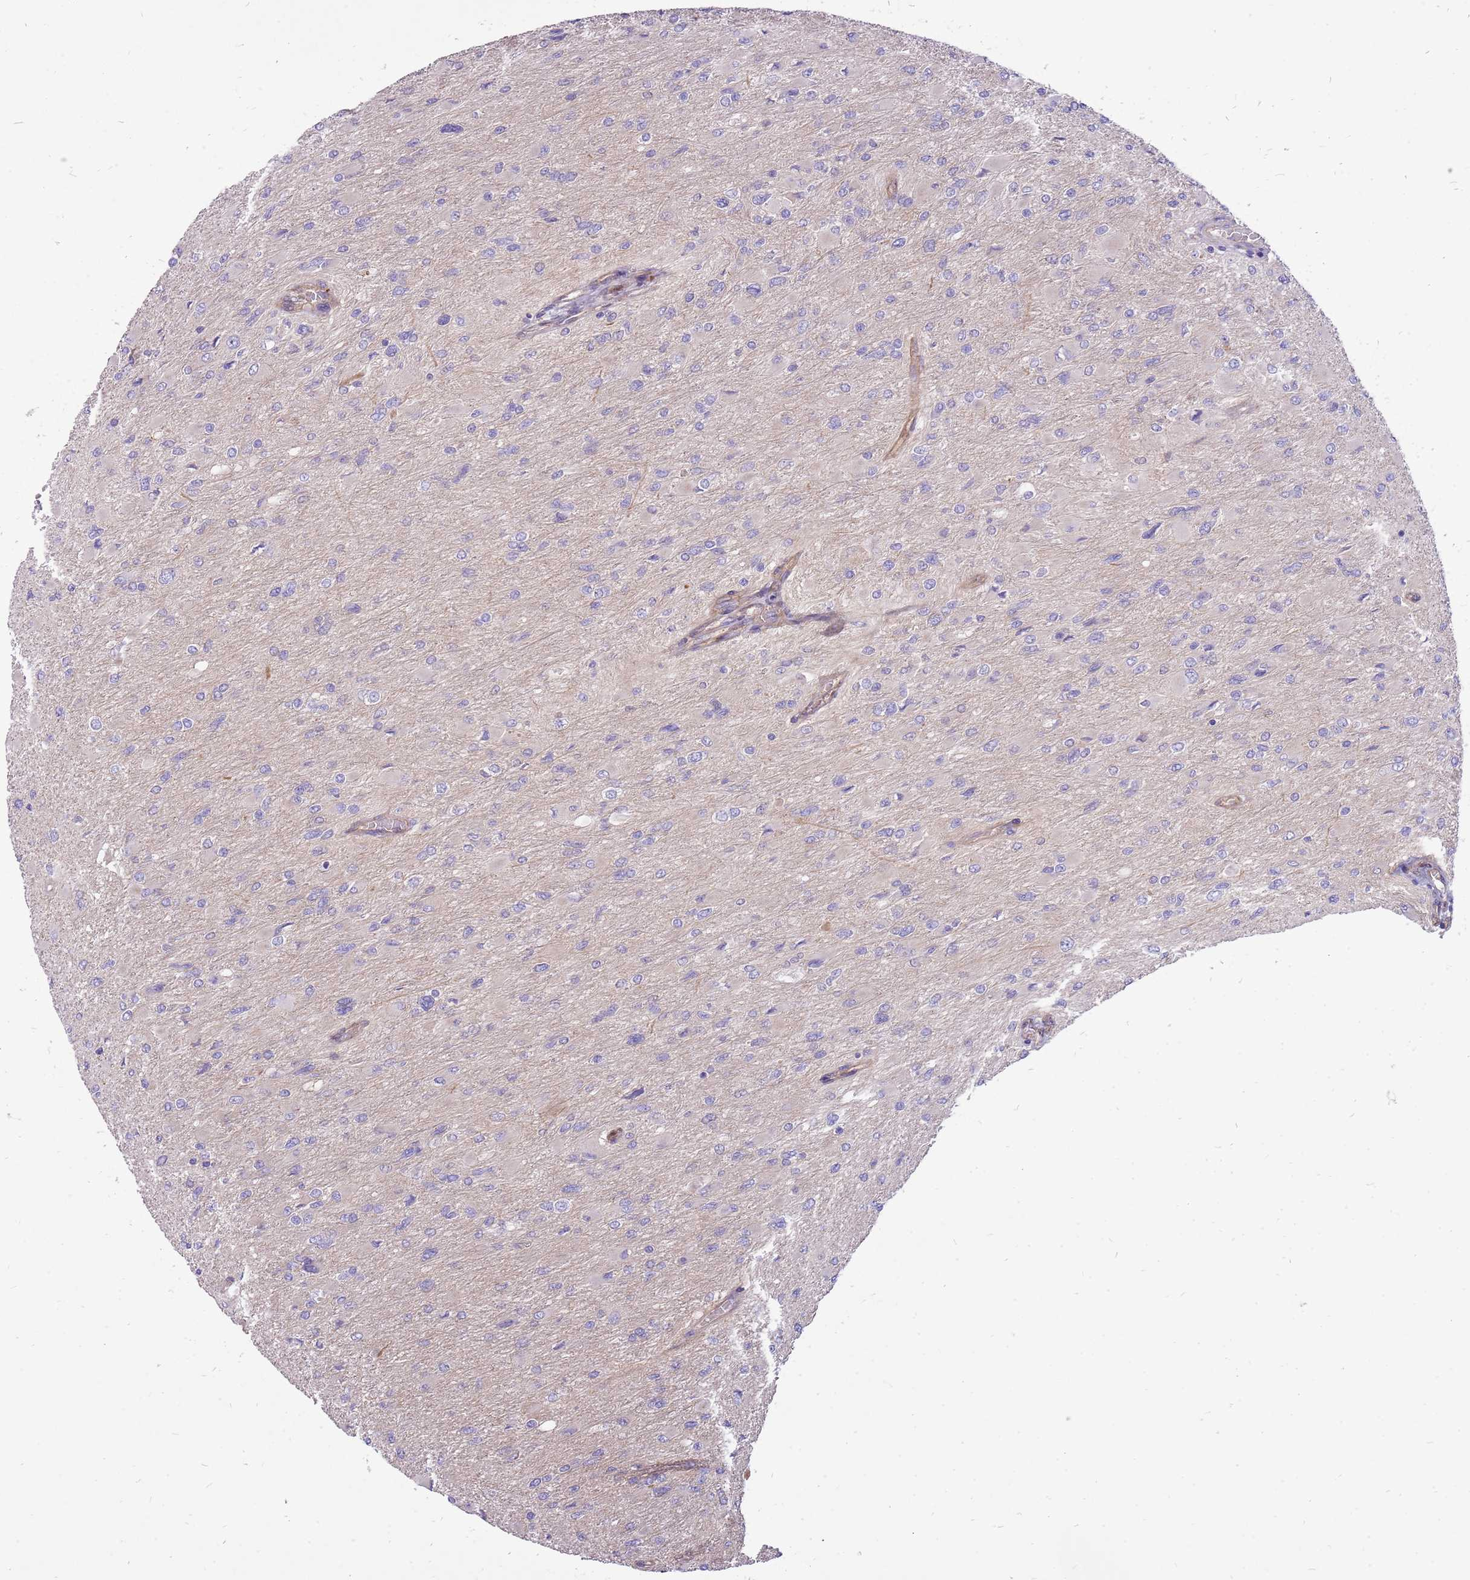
{"staining": {"intensity": "negative", "quantity": "none", "location": "none"}, "tissue": "glioma", "cell_type": "Tumor cells", "image_type": "cancer", "snomed": [{"axis": "morphology", "description": "Glioma, malignant, High grade"}, {"axis": "topography", "description": "Cerebral cortex"}], "caption": "Human high-grade glioma (malignant) stained for a protein using IHC reveals no positivity in tumor cells.", "gene": "NTN4", "patient": {"sex": "female", "age": 36}}